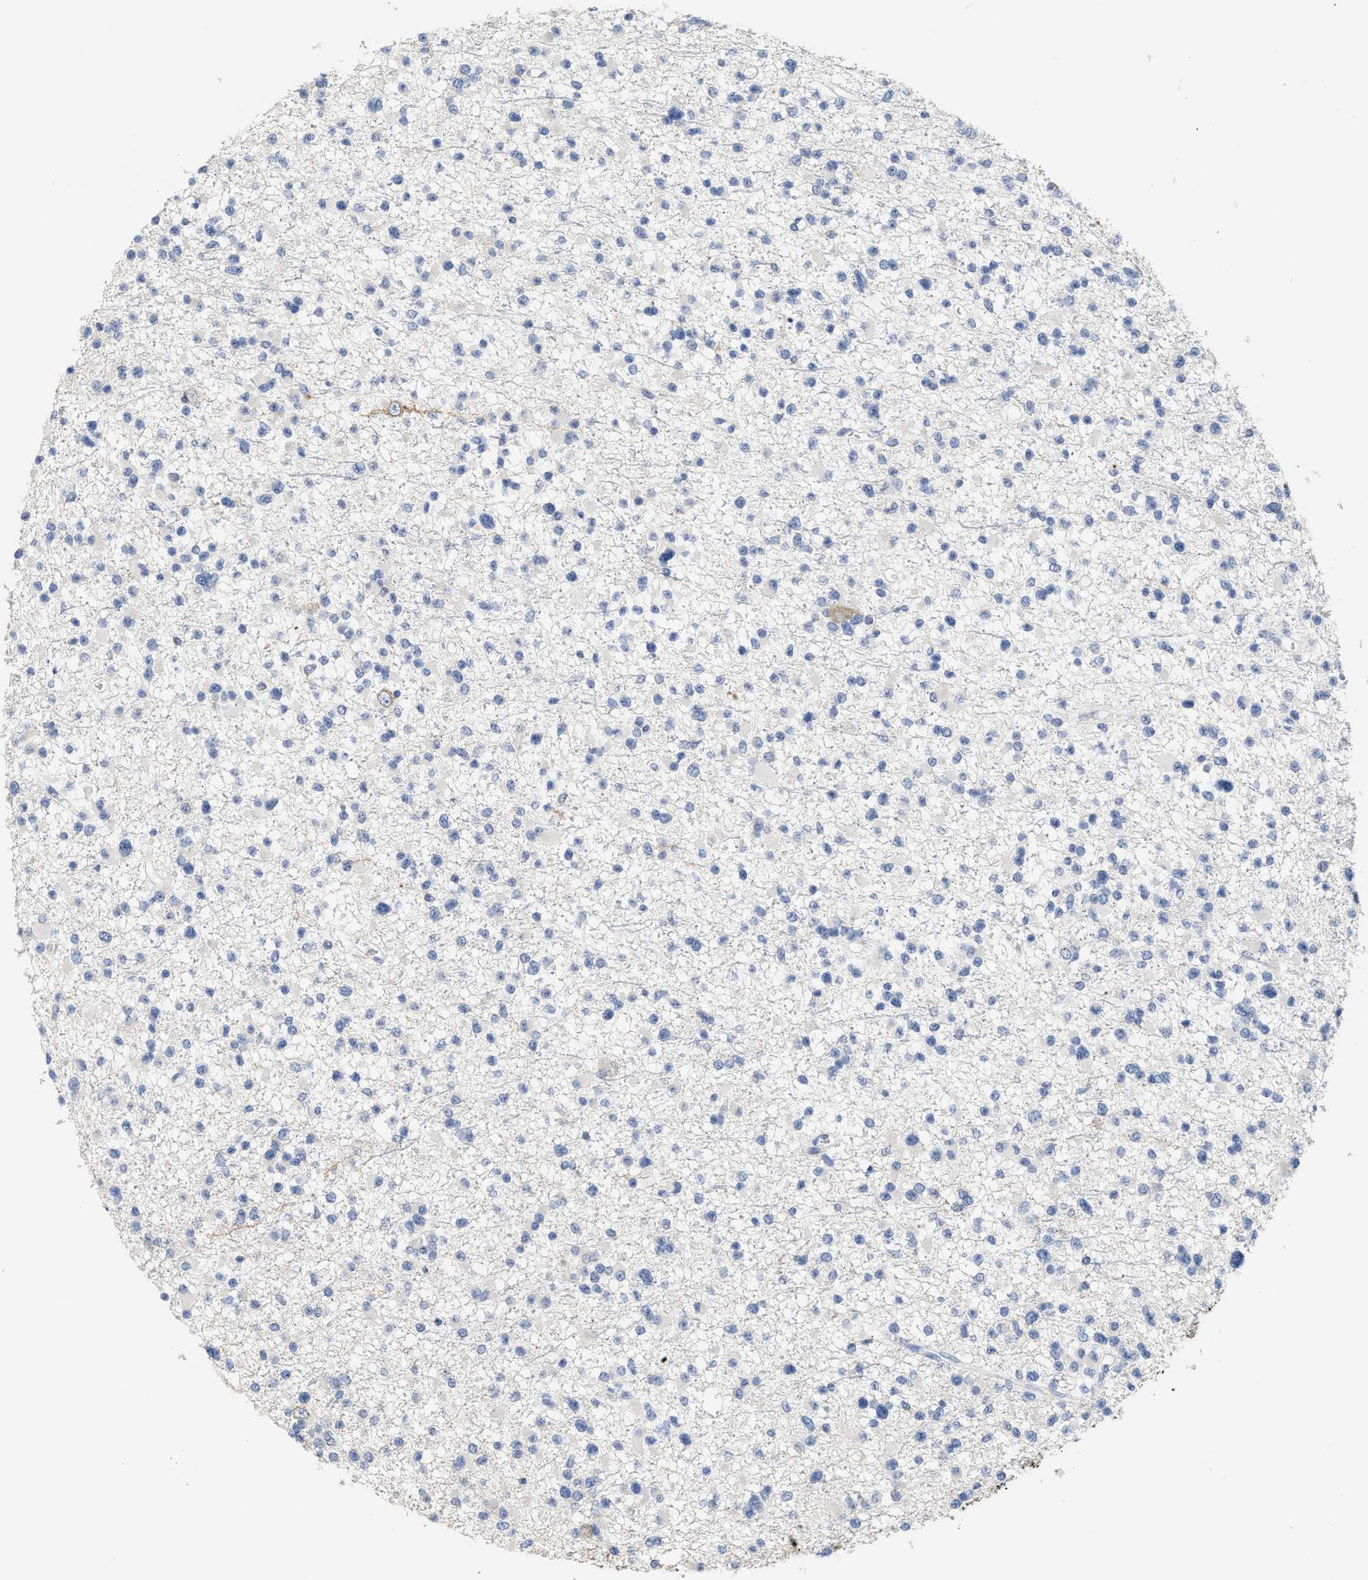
{"staining": {"intensity": "negative", "quantity": "none", "location": "none"}, "tissue": "glioma", "cell_type": "Tumor cells", "image_type": "cancer", "snomed": [{"axis": "morphology", "description": "Glioma, malignant, Low grade"}, {"axis": "topography", "description": "Brain"}], "caption": "Tumor cells are negative for brown protein staining in glioma.", "gene": "RYR2", "patient": {"sex": "female", "age": 22}}